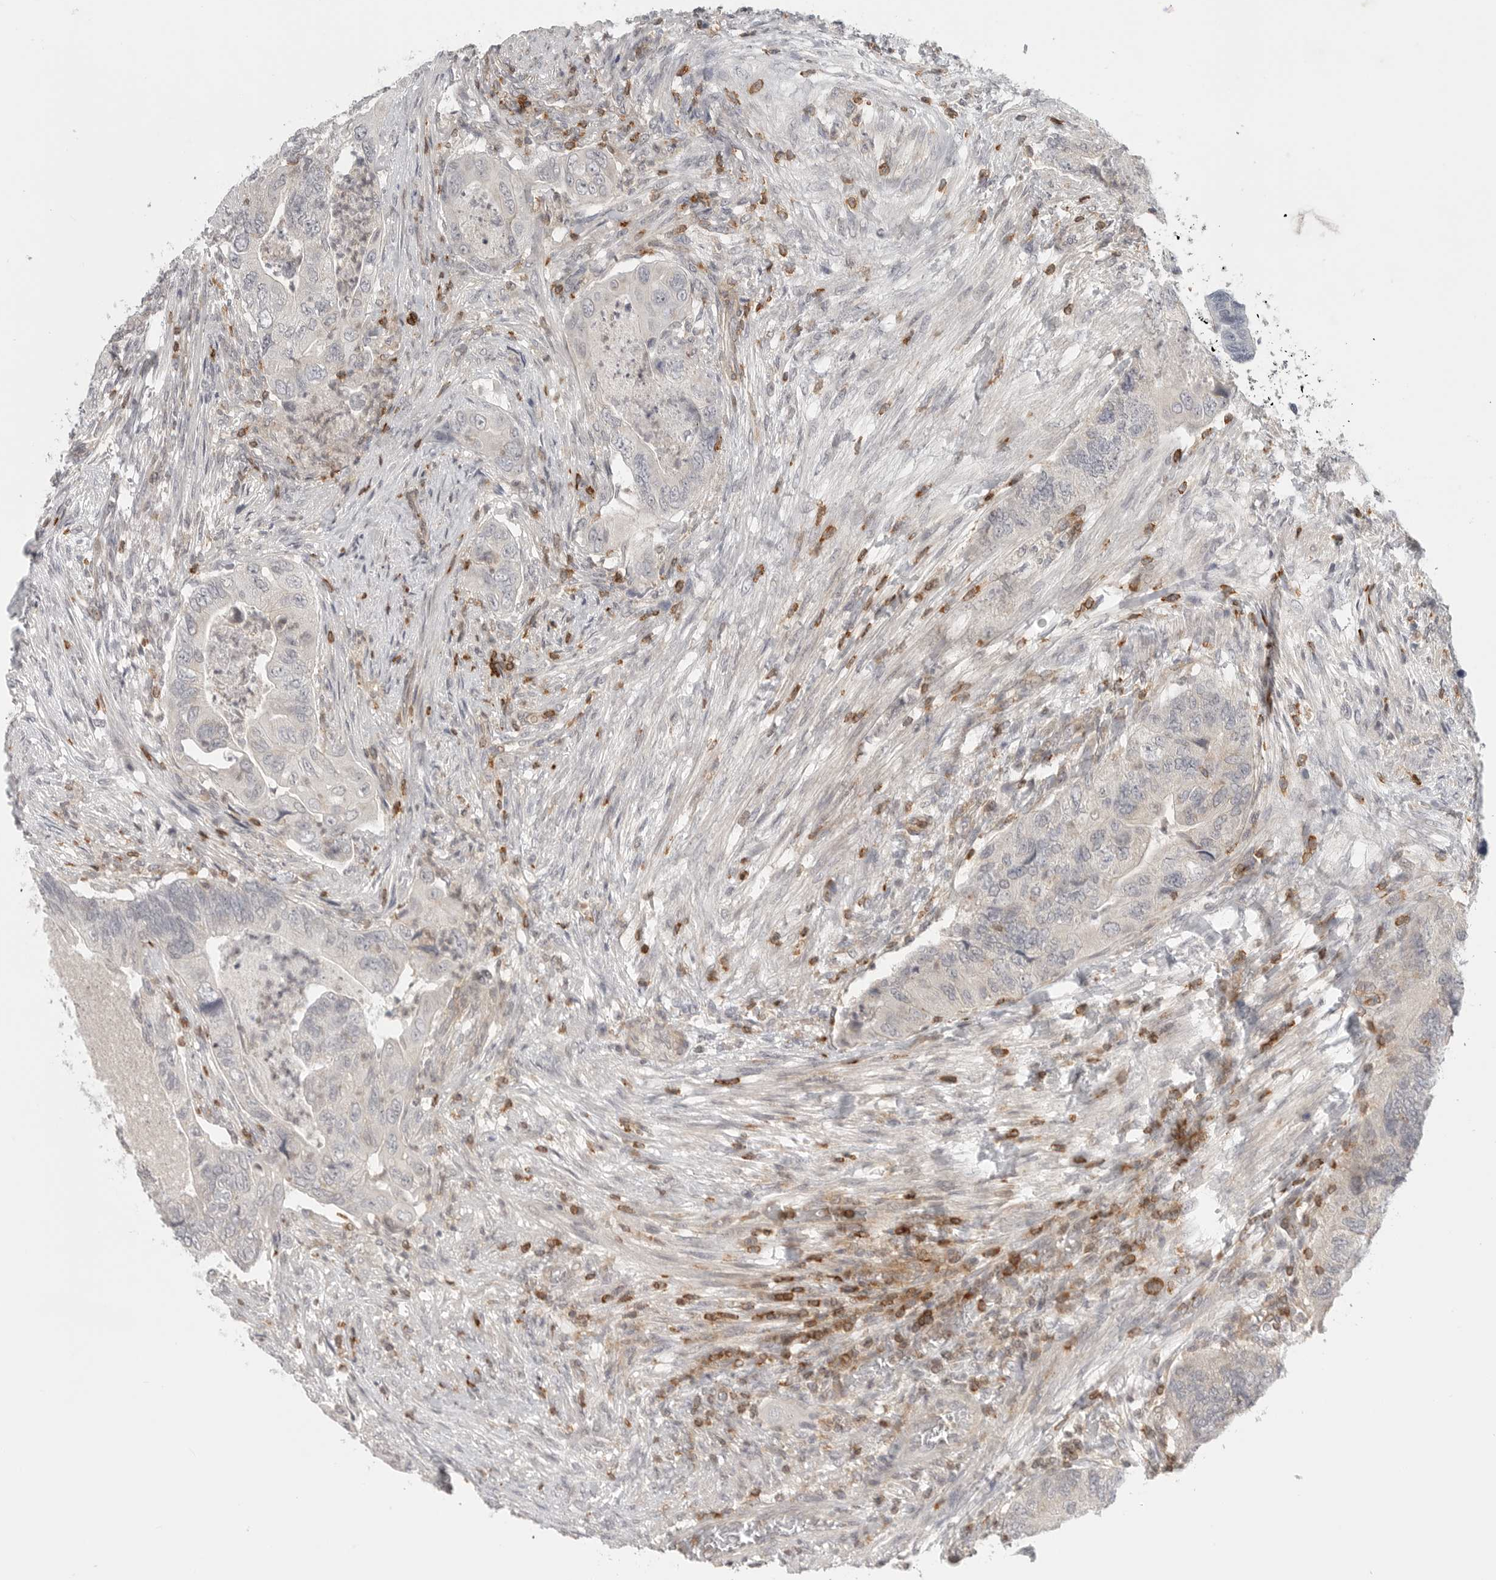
{"staining": {"intensity": "negative", "quantity": "none", "location": "none"}, "tissue": "colorectal cancer", "cell_type": "Tumor cells", "image_type": "cancer", "snomed": [{"axis": "morphology", "description": "Adenocarcinoma, NOS"}, {"axis": "topography", "description": "Rectum"}], "caption": "The image displays no staining of tumor cells in colorectal cancer.", "gene": "SH3KBP1", "patient": {"sex": "male", "age": 63}}